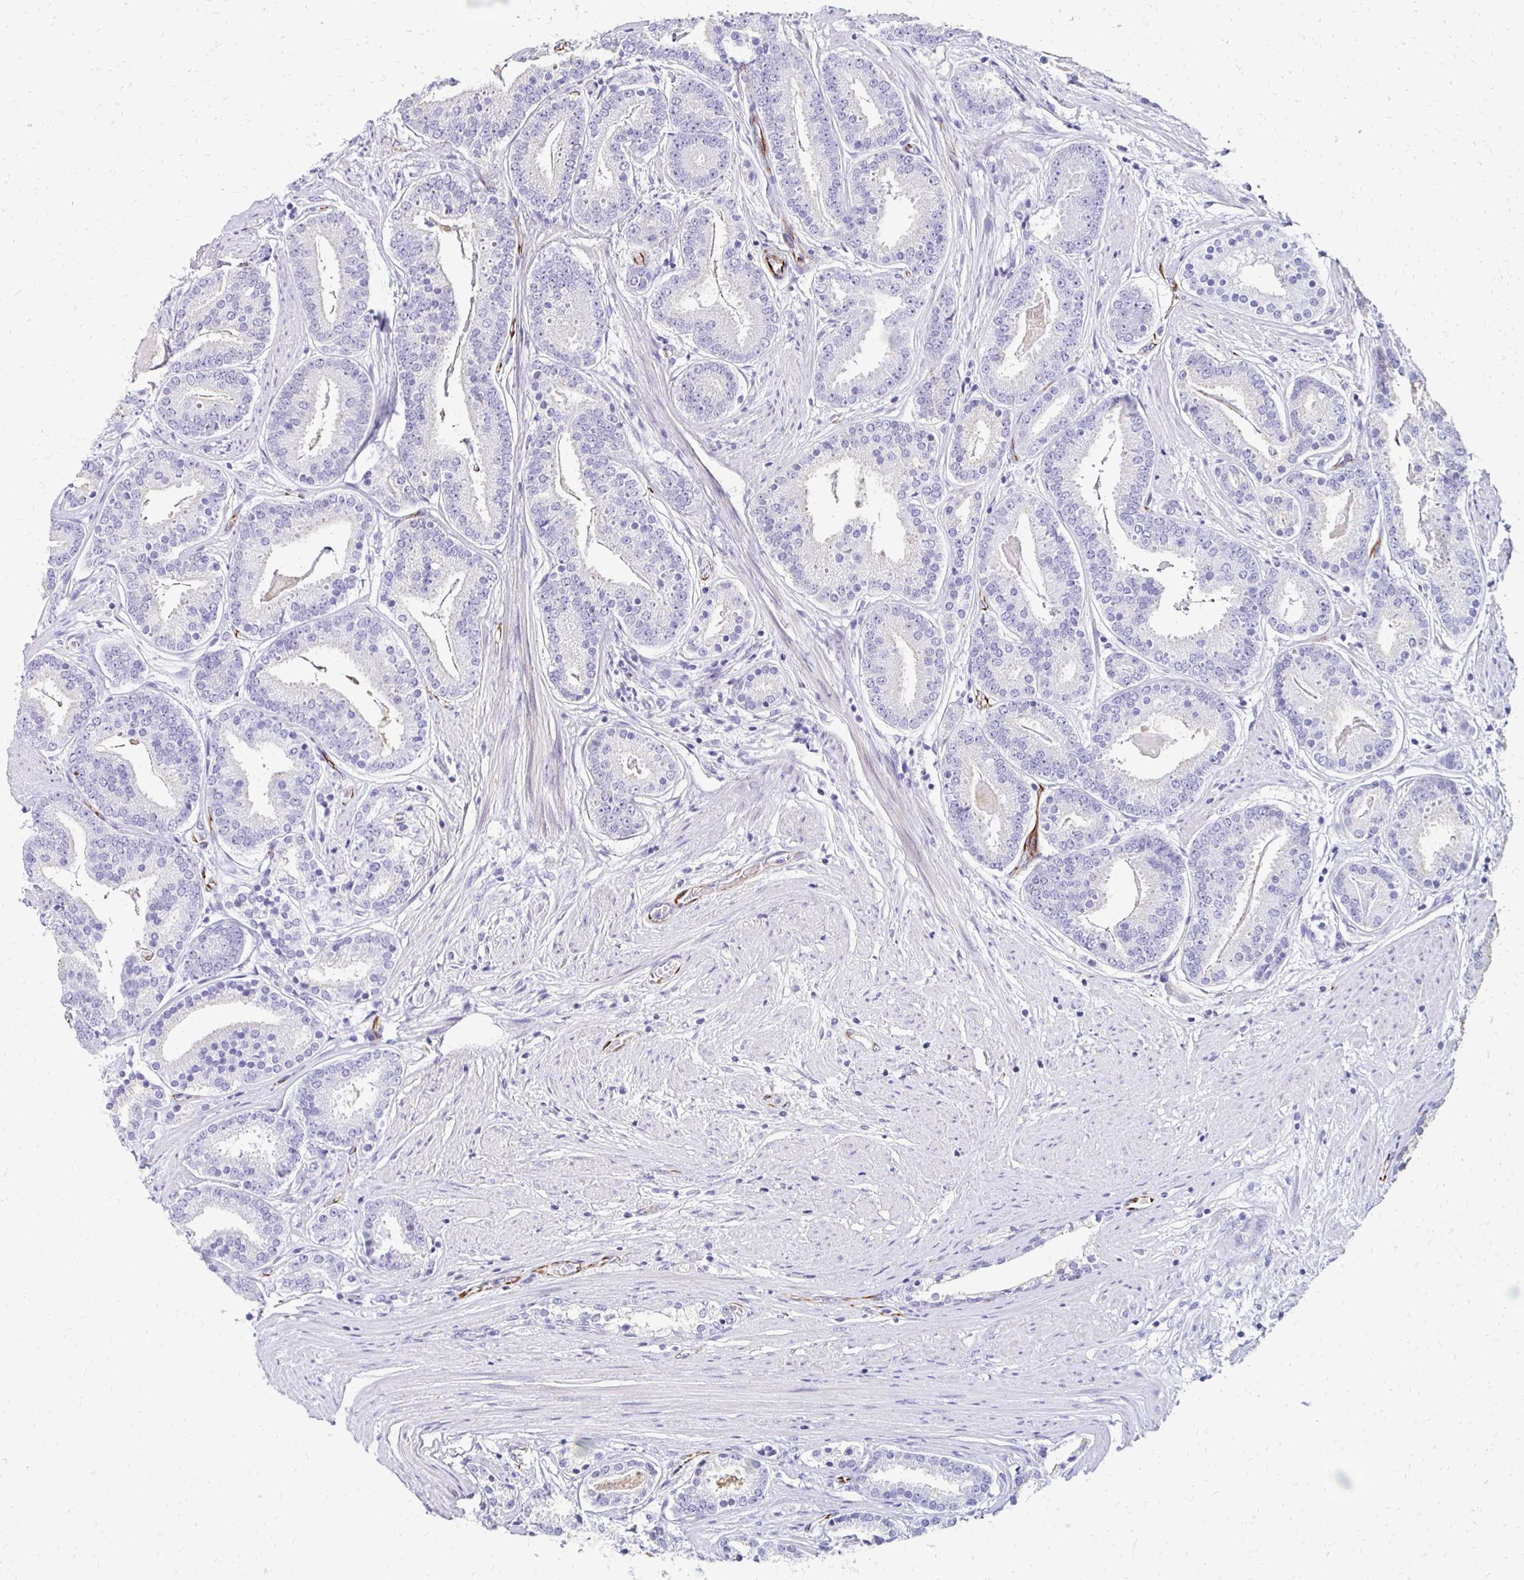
{"staining": {"intensity": "negative", "quantity": "none", "location": "none"}, "tissue": "prostate cancer", "cell_type": "Tumor cells", "image_type": "cancer", "snomed": [{"axis": "morphology", "description": "Adenocarcinoma, High grade"}, {"axis": "topography", "description": "Prostate"}], "caption": "The photomicrograph exhibits no staining of tumor cells in prostate adenocarcinoma (high-grade). Brightfield microscopy of immunohistochemistry (IHC) stained with DAB (3,3'-diaminobenzidine) (brown) and hematoxylin (blue), captured at high magnification.", "gene": "TMEM54", "patient": {"sex": "male", "age": 63}}